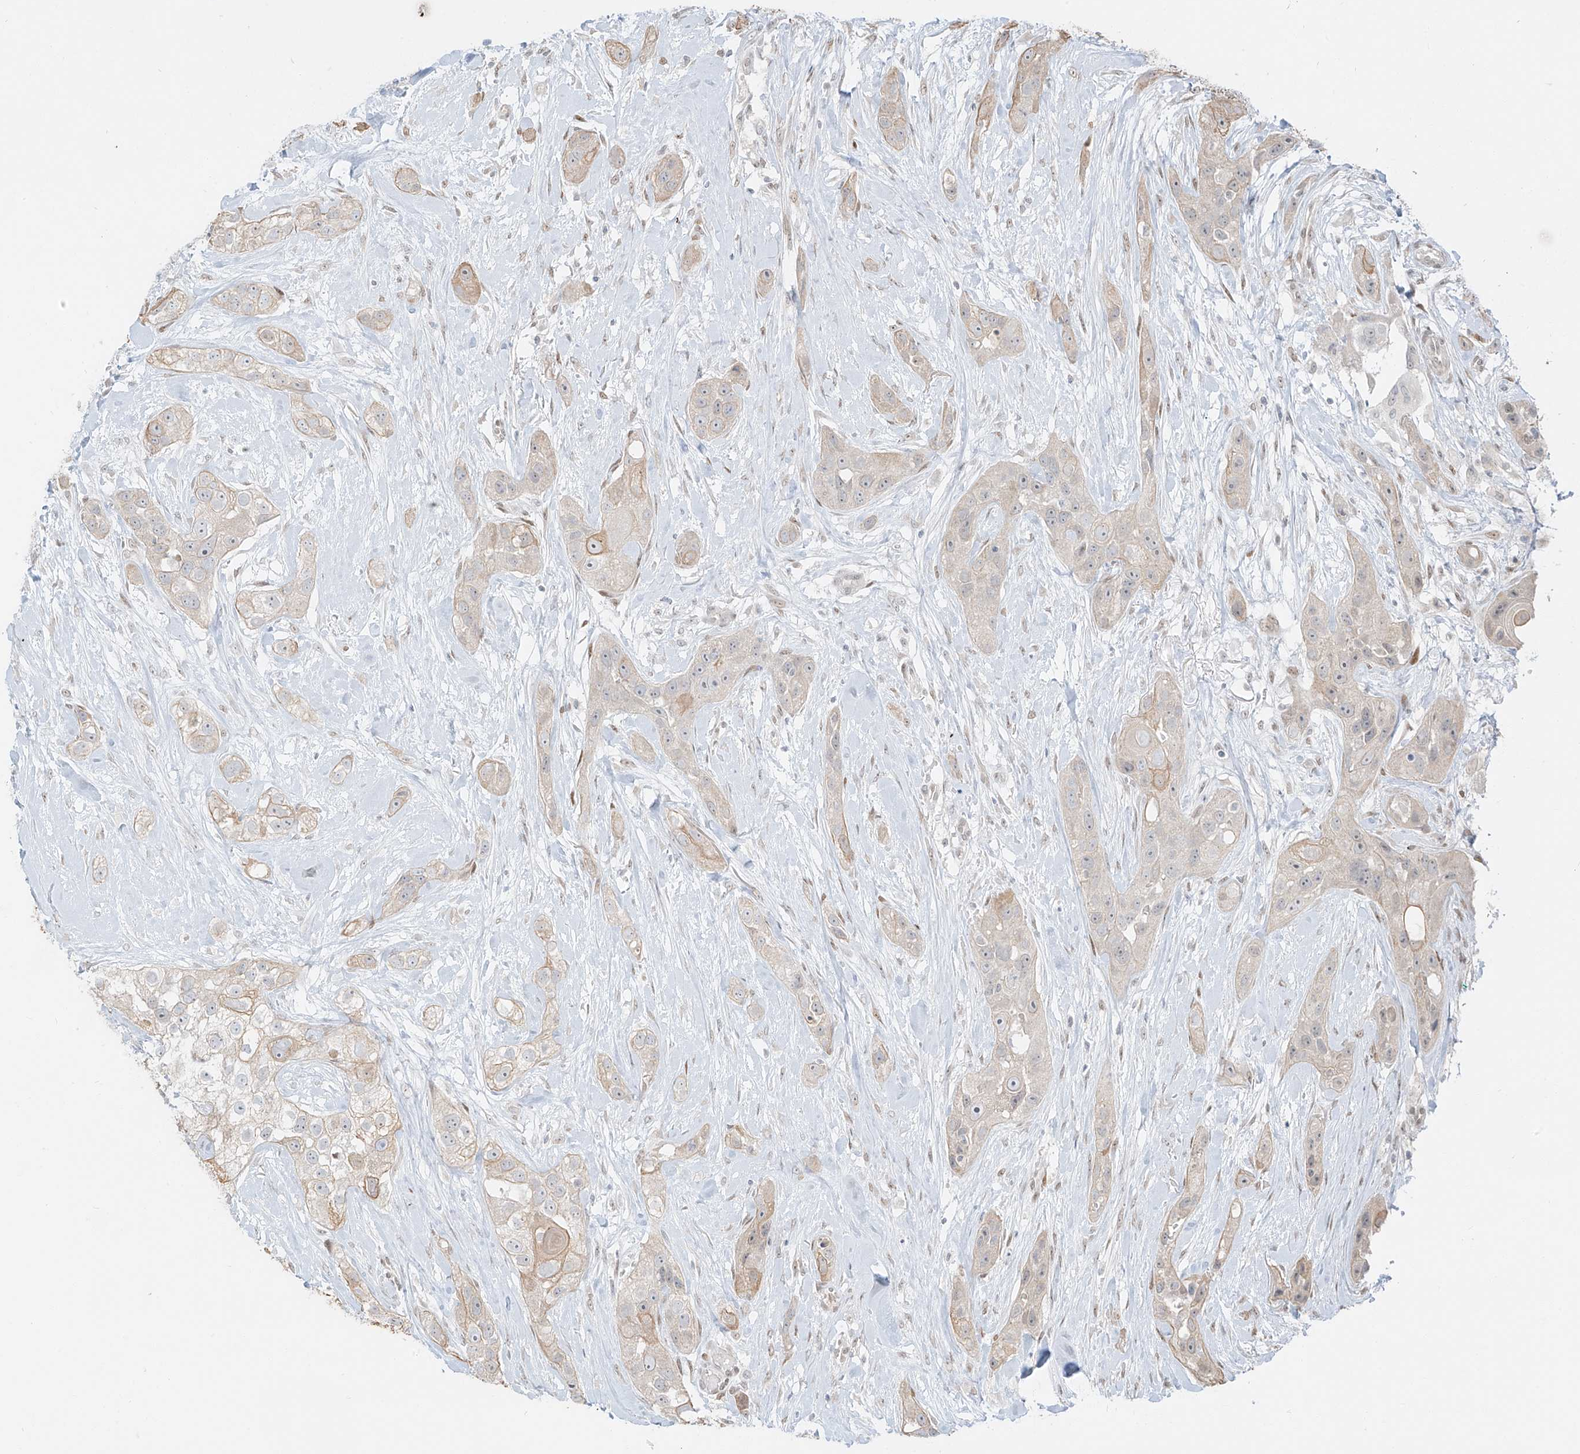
{"staining": {"intensity": "weak", "quantity": "<25%", "location": "cytoplasmic/membranous"}, "tissue": "head and neck cancer", "cell_type": "Tumor cells", "image_type": "cancer", "snomed": [{"axis": "morphology", "description": "Normal tissue, NOS"}, {"axis": "morphology", "description": "Squamous cell carcinoma, NOS"}, {"axis": "topography", "description": "Skeletal muscle"}, {"axis": "topography", "description": "Head-Neck"}], "caption": "Squamous cell carcinoma (head and neck) was stained to show a protein in brown. There is no significant expression in tumor cells.", "gene": "ZNF774", "patient": {"sex": "male", "age": 51}}